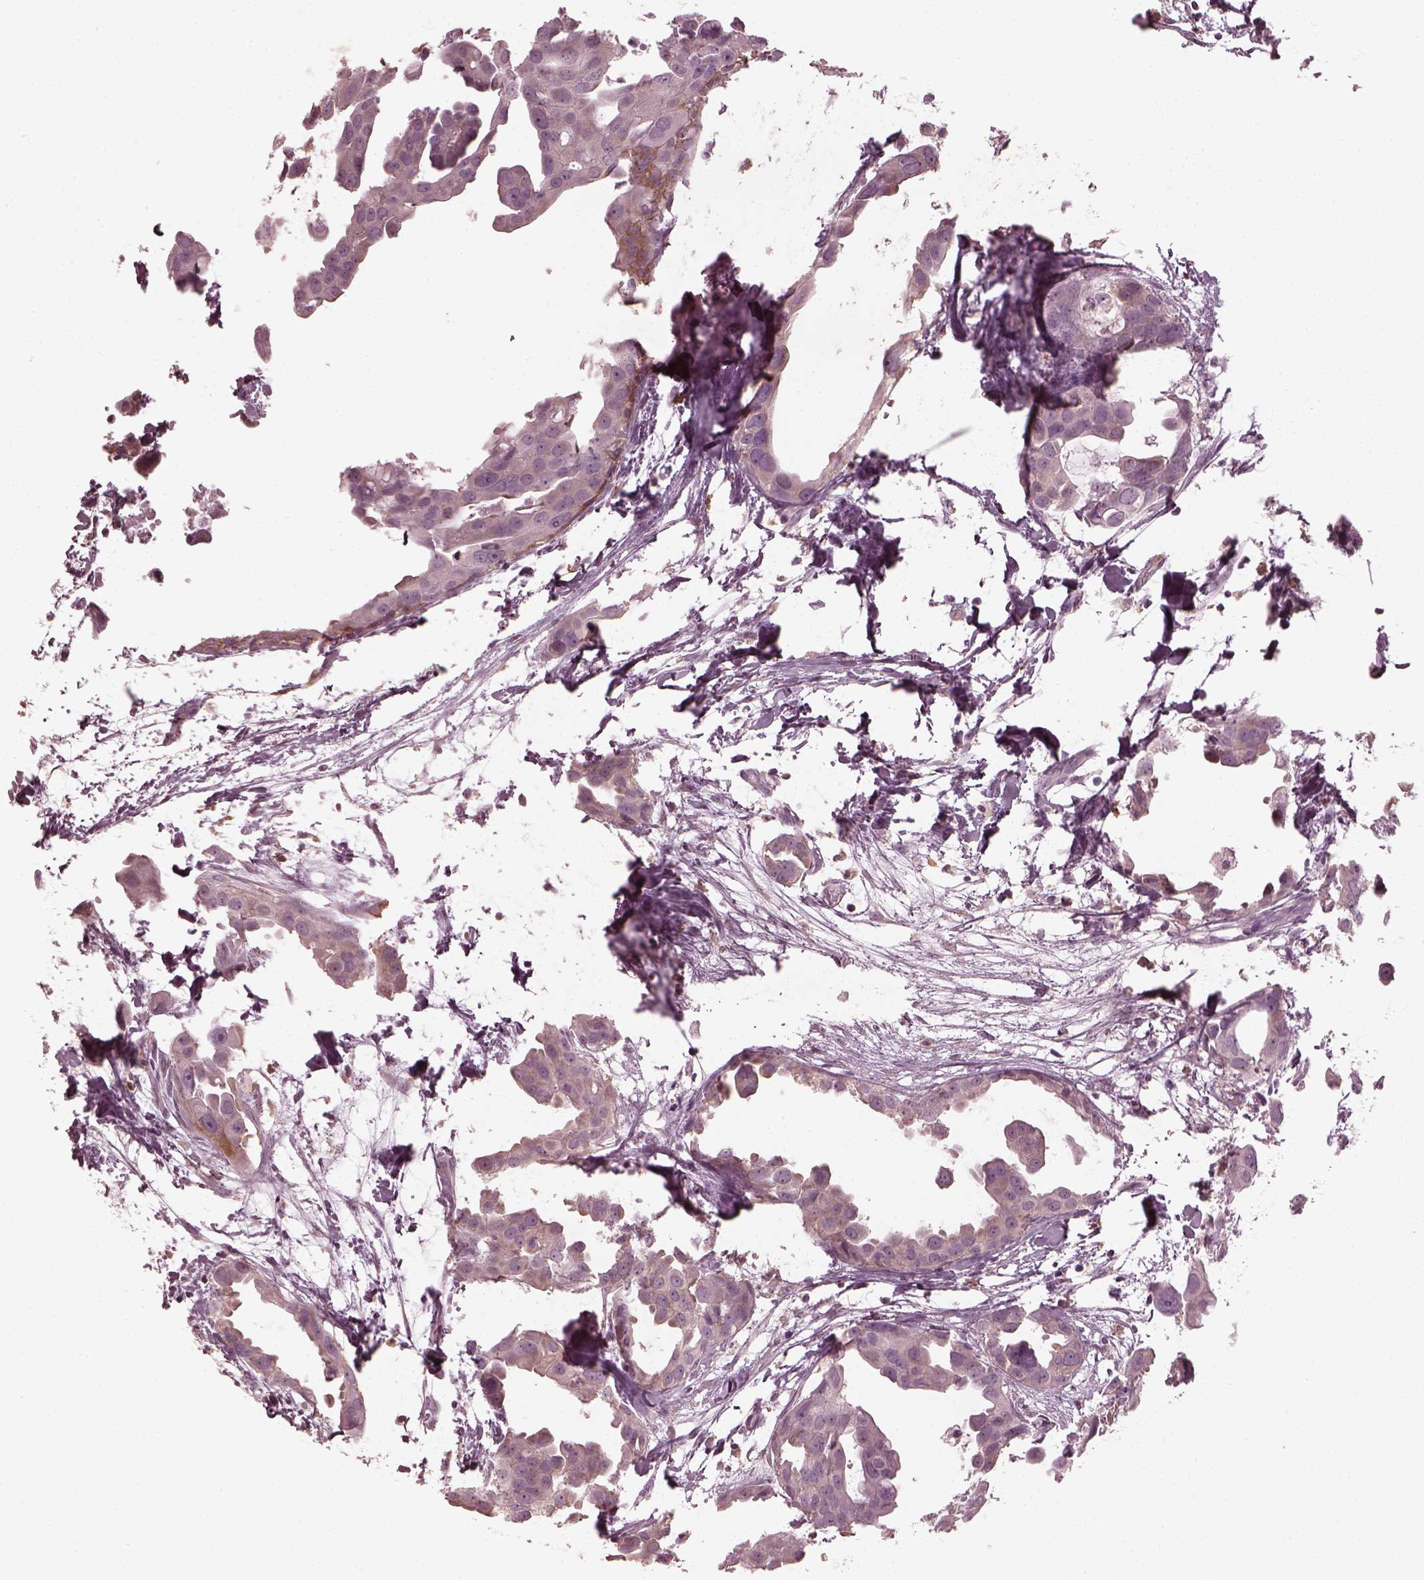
{"staining": {"intensity": "weak", "quantity": ">75%", "location": "cytoplasmic/membranous"}, "tissue": "breast cancer", "cell_type": "Tumor cells", "image_type": "cancer", "snomed": [{"axis": "morphology", "description": "Duct carcinoma"}, {"axis": "topography", "description": "Breast"}], "caption": "Protein staining of breast cancer (invasive ductal carcinoma) tissue demonstrates weak cytoplasmic/membranous positivity in approximately >75% of tumor cells.", "gene": "PSTPIP2", "patient": {"sex": "female", "age": 38}}